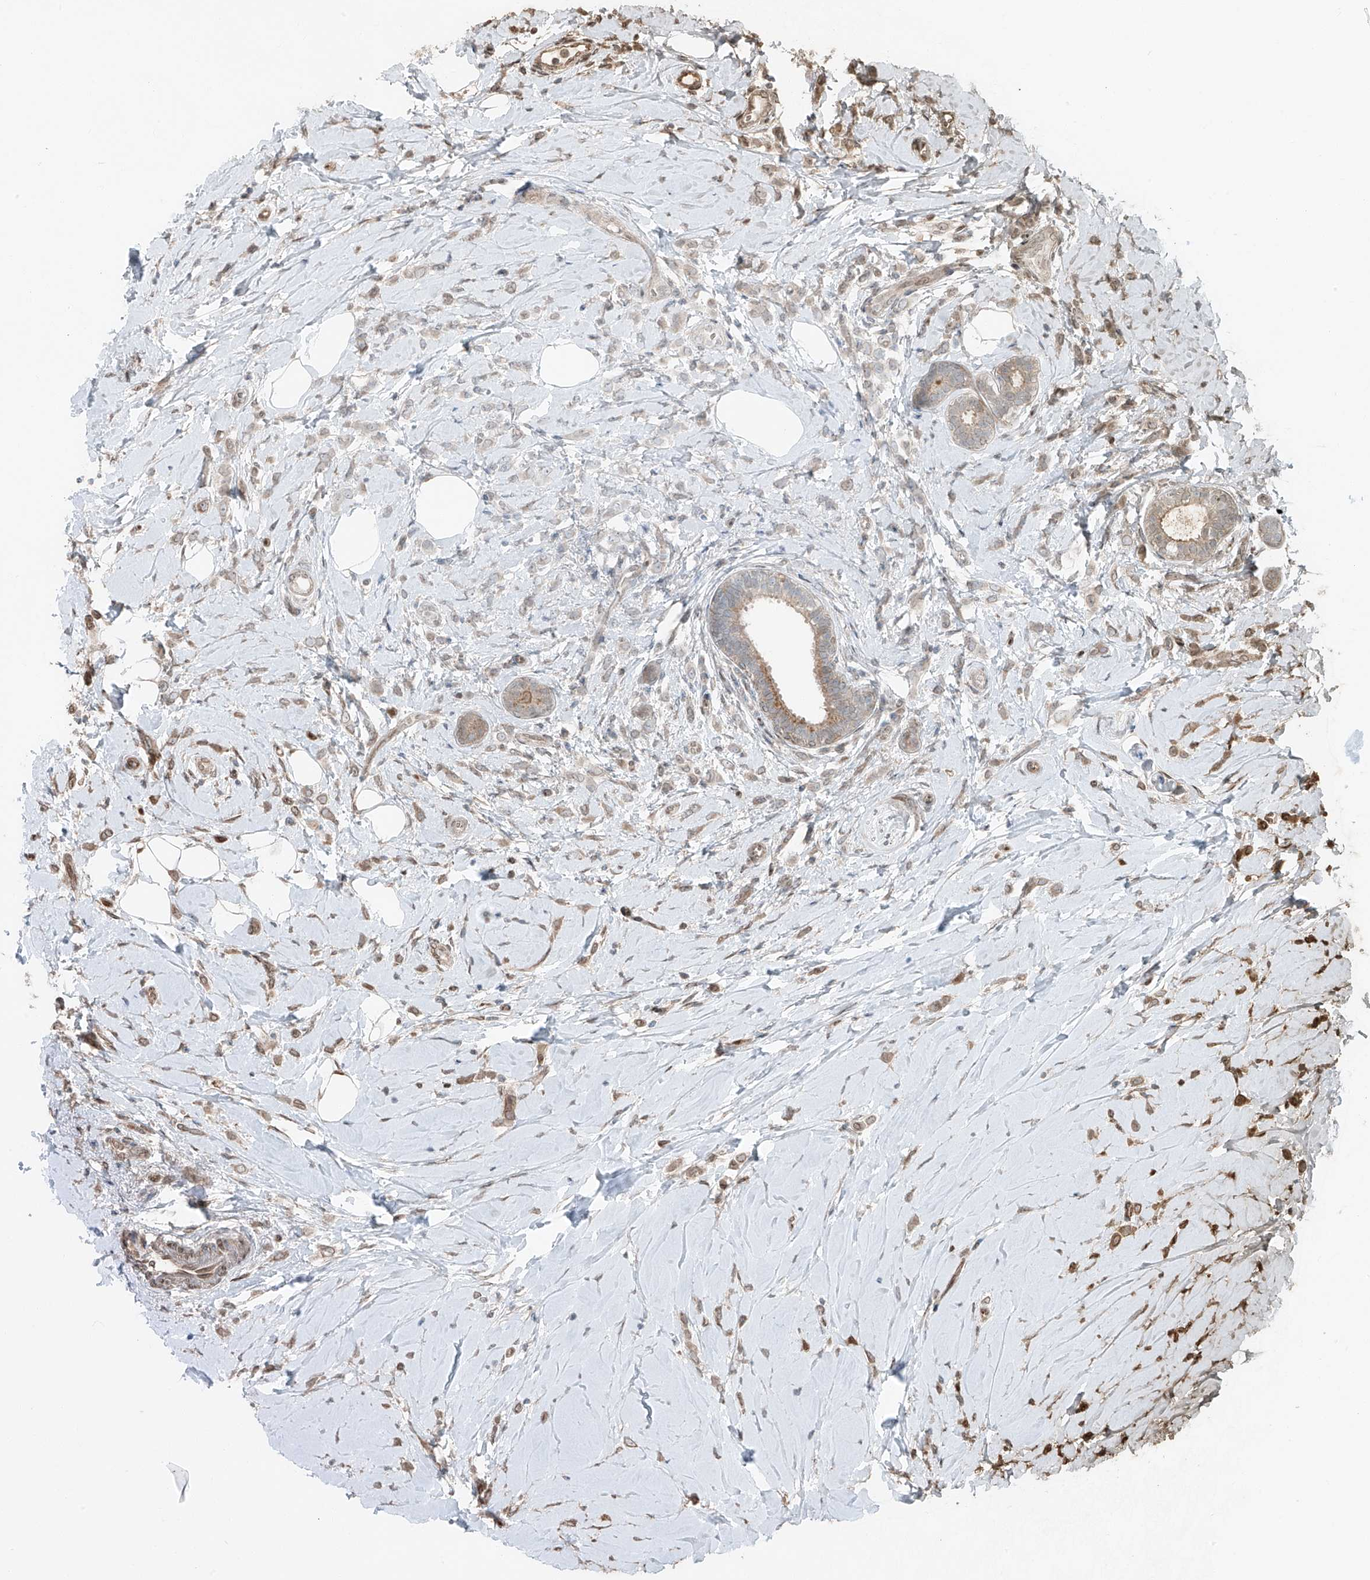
{"staining": {"intensity": "moderate", "quantity": "25%-75%", "location": "cytoplasmic/membranous"}, "tissue": "breast cancer", "cell_type": "Tumor cells", "image_type": "cancer", "snomed": [{"axis": "morphology", "description": "Lobular carcinoma"}, {"axis": "topography", "description": "Breast"}], "caption": "A brown stain labels moderate cytoplasmic/membranous positivity of a protein in human breast lobular carcinoma tumor cells.", "gene": "CEP162", "patient": {"sex": "female", "age": 47}}